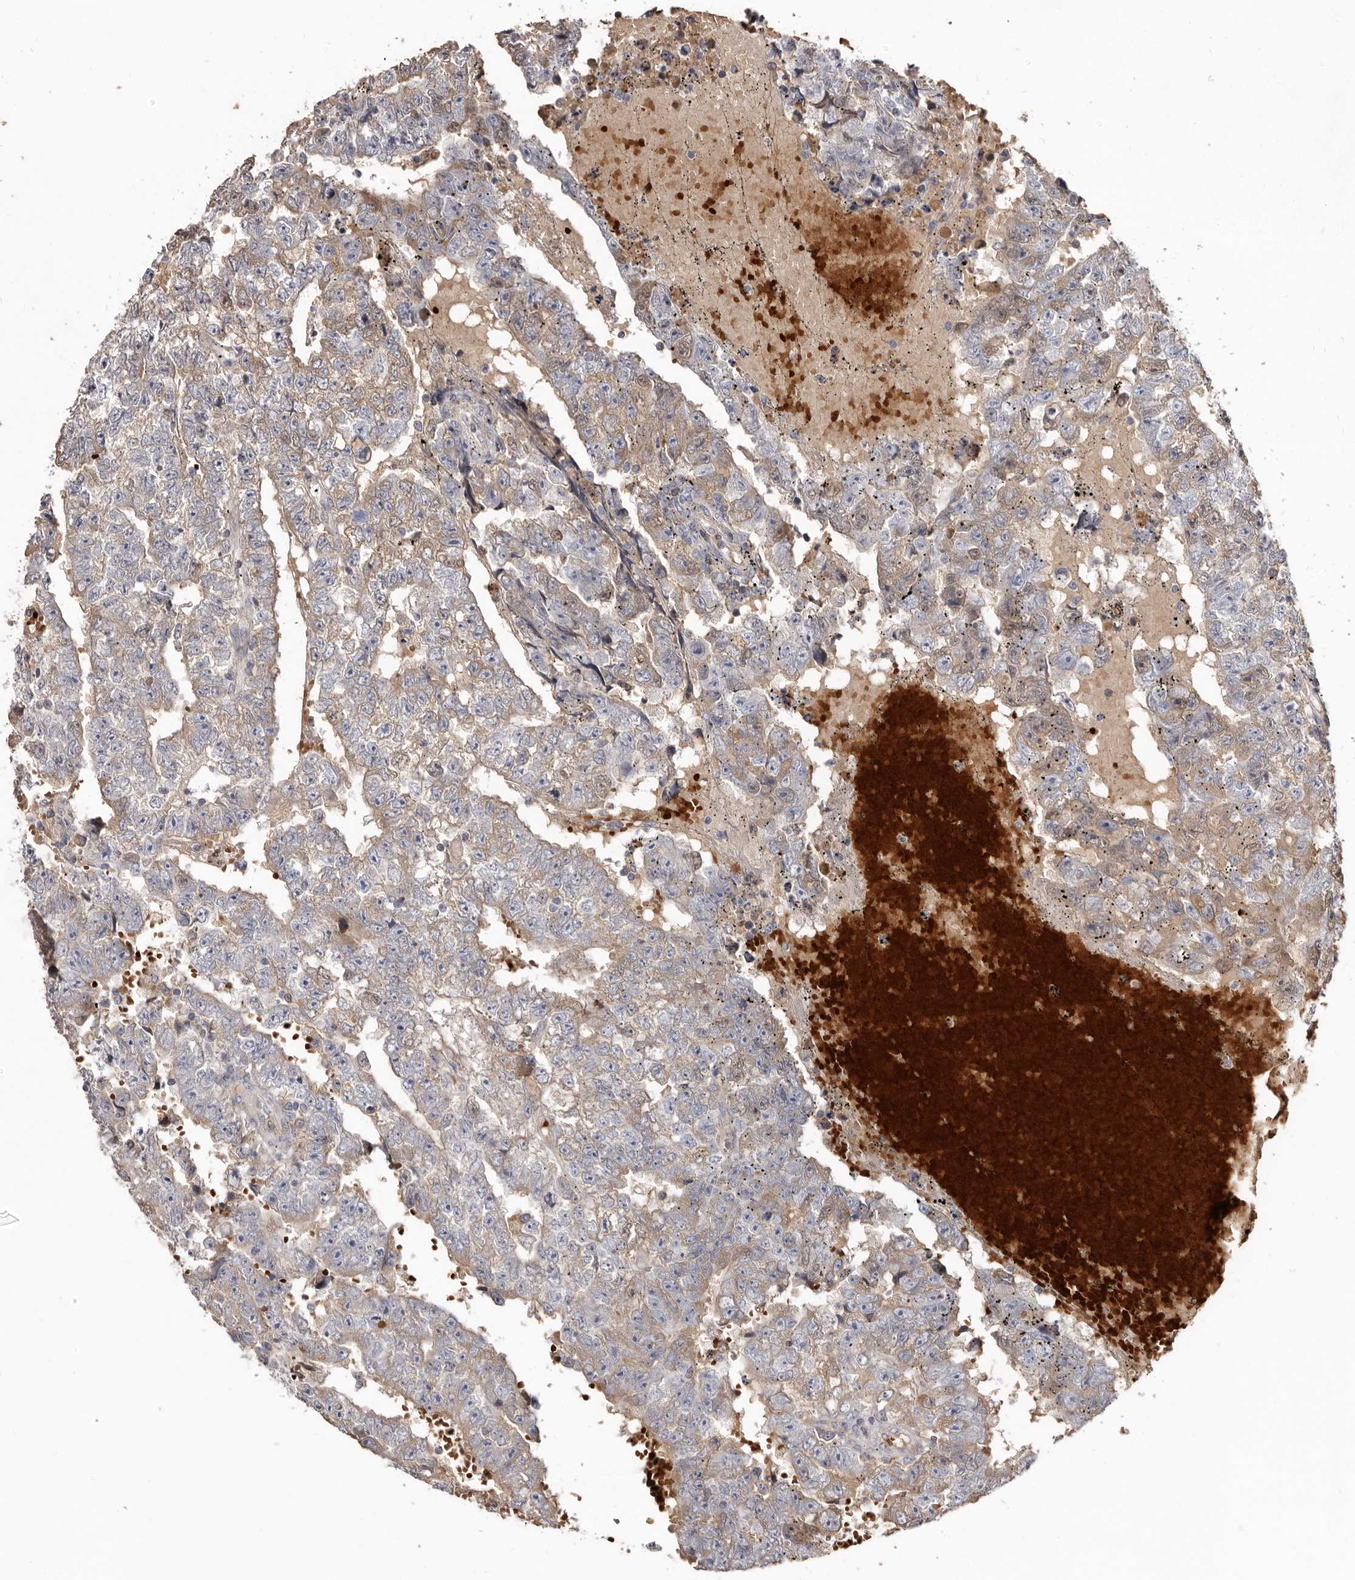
{"staining": {"intensity": "weak", "quantity": "25%-75%", "location": "cytoplasmic/membranous"}, "tissue": "testis cancer", "cell_type": "Tumor cells", "image_type": "cancer", "snomed": [{"axis": "morphology", "description": "Carcinoma, Embryonal, NOS"}, {"axis": "topography", "description": "Testis"}], "caption": "Protein staining shows weak cytoplasmic/membranous expression in about 25%-75% of tumor cells in testis cancer. (brown staining indicates protein expression, while blue staining denotes nuclei).", "gene": "NENF", "patient": {"sex": "male", "age": 25}}